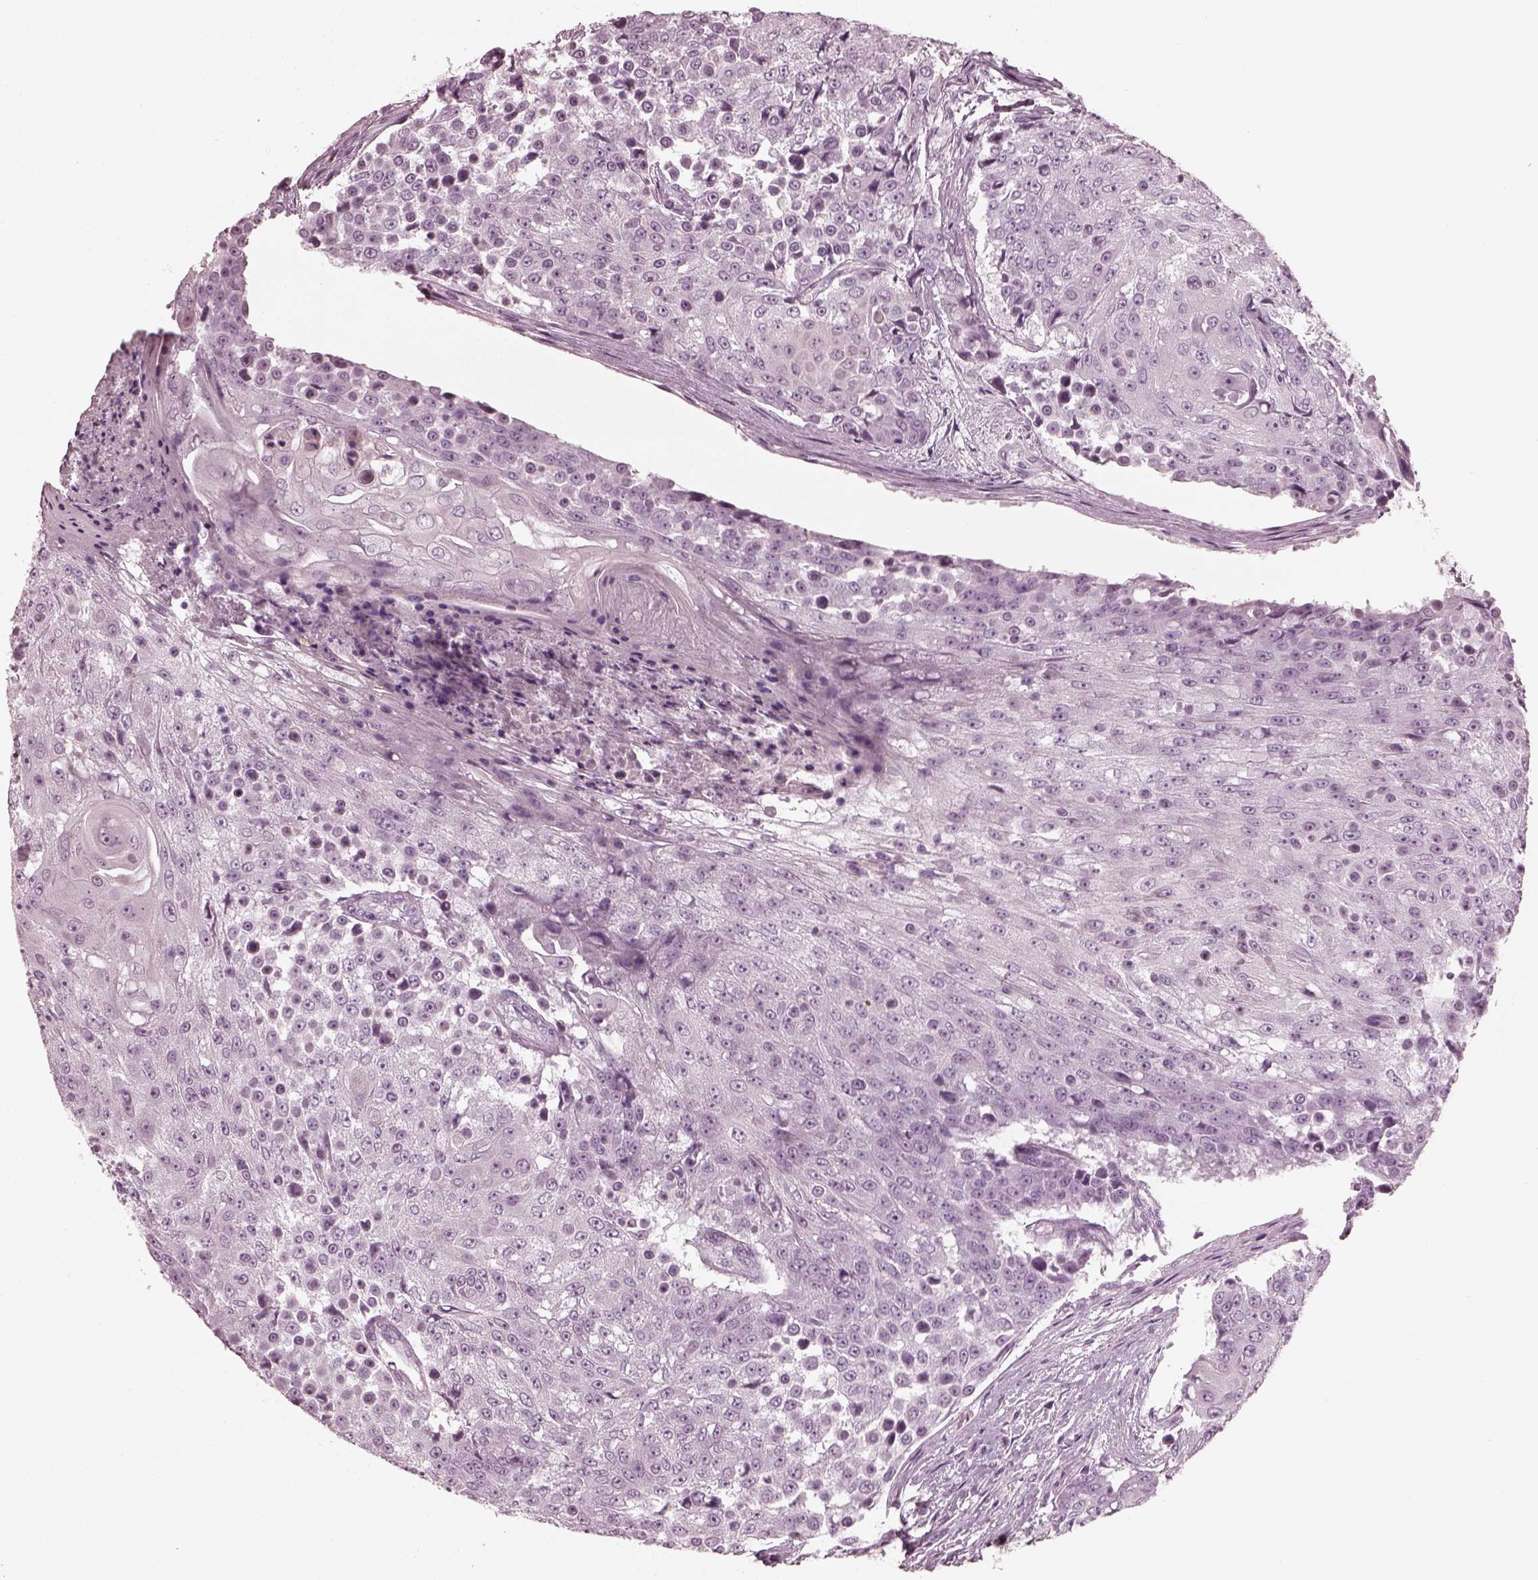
{"staining": {"intensity": "negative", "quantity": "none", "location": "none"}, "tissue": "urothelial cancer", "cell_type": "Tumor cells", "image_type": "cancer", "snomed": [{"axis": "morphology", "description": "Urothelial carcinoma, High grade"}, {"axis": "topography", "description": "Urinary bladder"}], "caption": "Immunohistochemistry photomicrograph of human urothelial cancer stained for a protein (brown), which displays no positivity in tumor cells.", "gene": "GRM6", "patient": {"sex": "female", "age": 63}}